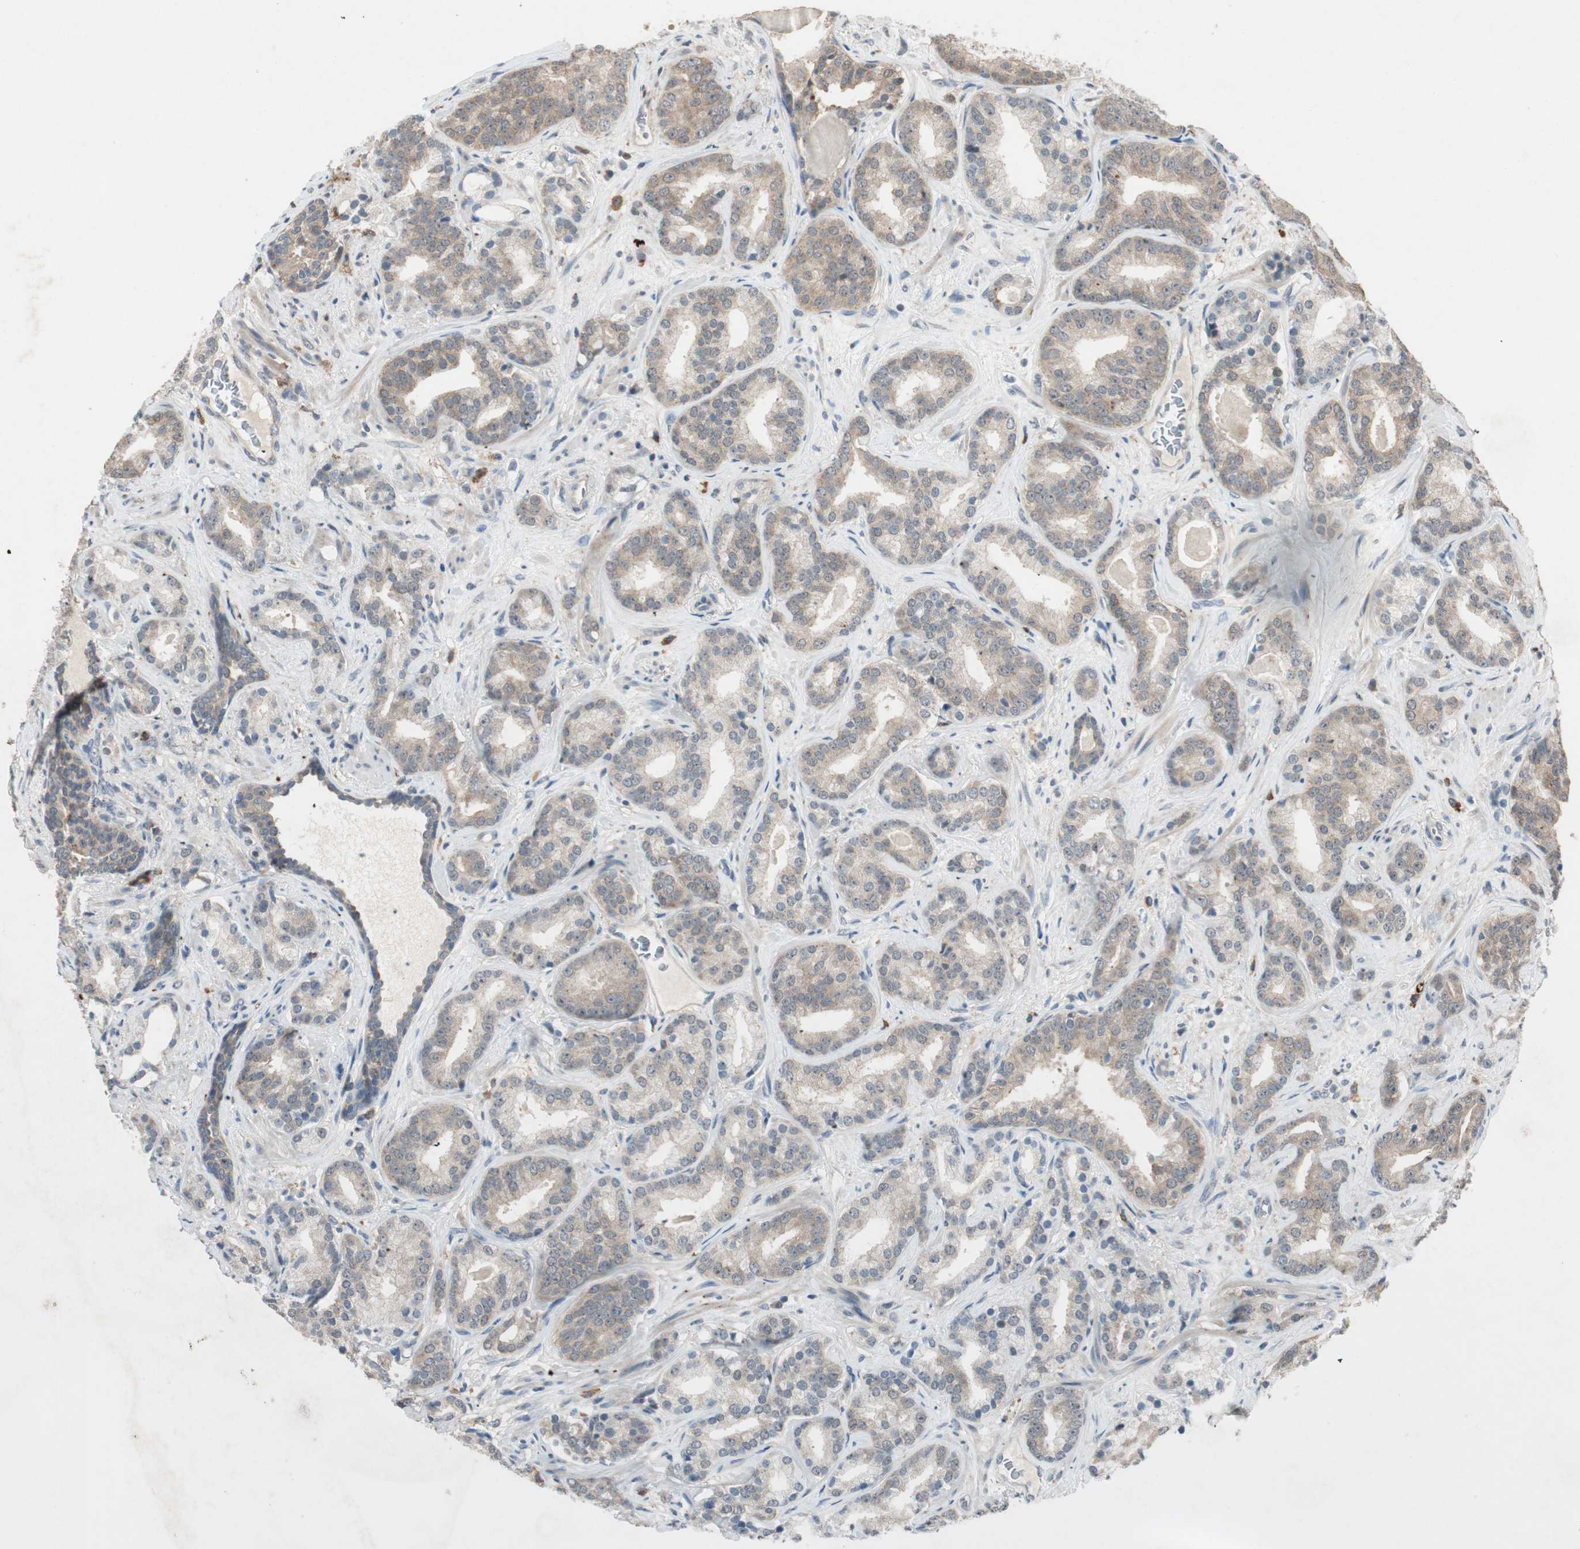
{"staining": {"intensity": "weak", "quantity": "25%-75%", "location": "cytoplasmic/membranous"}, "tissue": "prostate cancer", "cell_type": "Tumor cells", "image_type": "cancer", "snomed": [{"axis": "morphology", "description": "Adenocarcinoma, Low grade"}, {"axis": "topography", "description": "Prostate"}], "caption": "Tumor cells display low levels of weak cytoplasmic/membranous staining in approximately 25%-75% of cells in prostate cancer (low-grade adenocarcinoma).", "gene": "RTL6", "patient": {"sex": "male", "age": 63}}